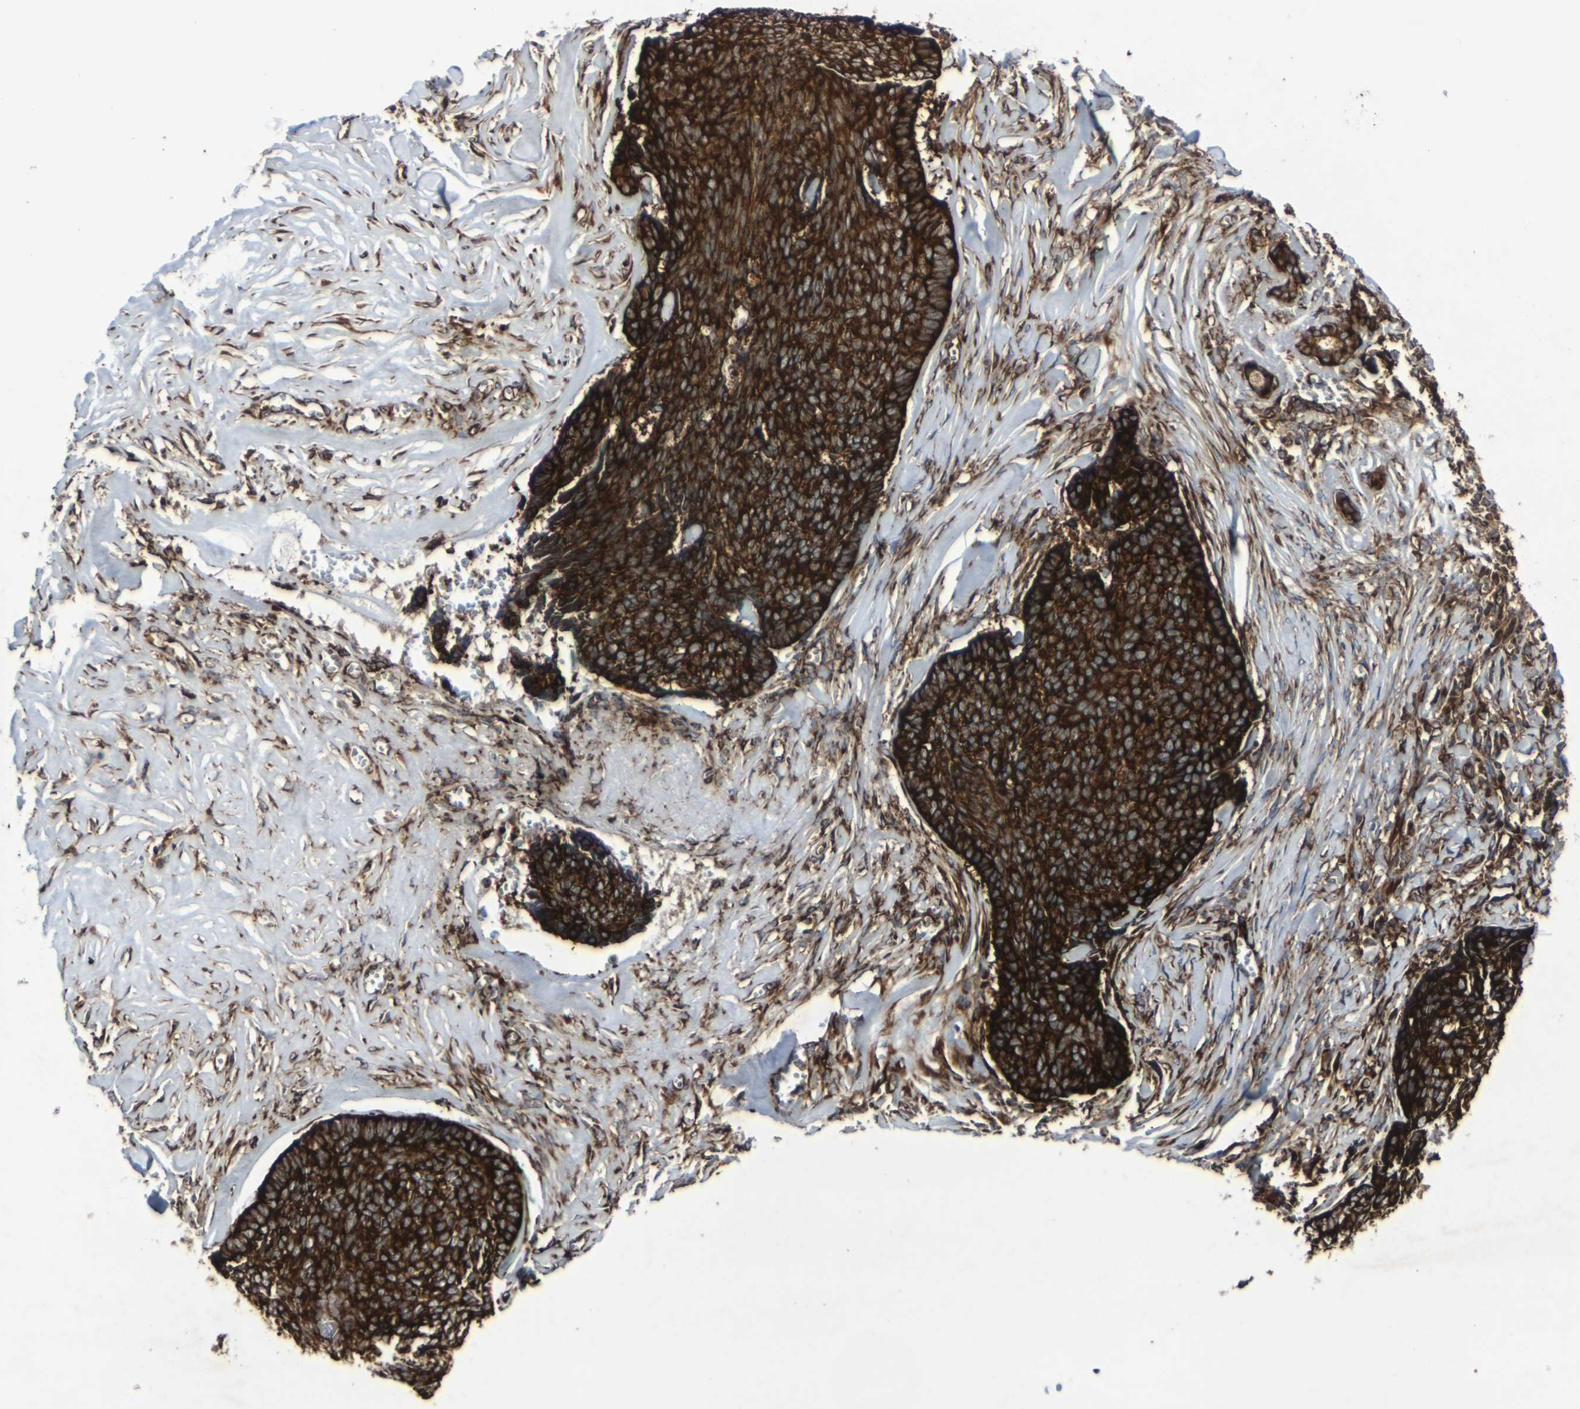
{"staining": {"intensity": "strong", "quantity": ">75%", "location": "cytoplasmic/membranous"}, "tissue": "skin cancer", "cell_type": "Tumor cells", "image_type": "cancer", "snomed": [{"axis": "morphology", "description": "Basal cell carcinoma"}, {"axis": "topography", "description": "Skin"}], "caption": "Immunohistochemical staining of basal cell carcinoma (skin) reveals high levels of strong cytoplasmic/membranous protein expression in about >75% of tumor cells. (brown staining indicates protein expression, while blue staining denotes nuclei).", "gene": "MARCHF2", "patient": {"sex": "male", "age": 84}}